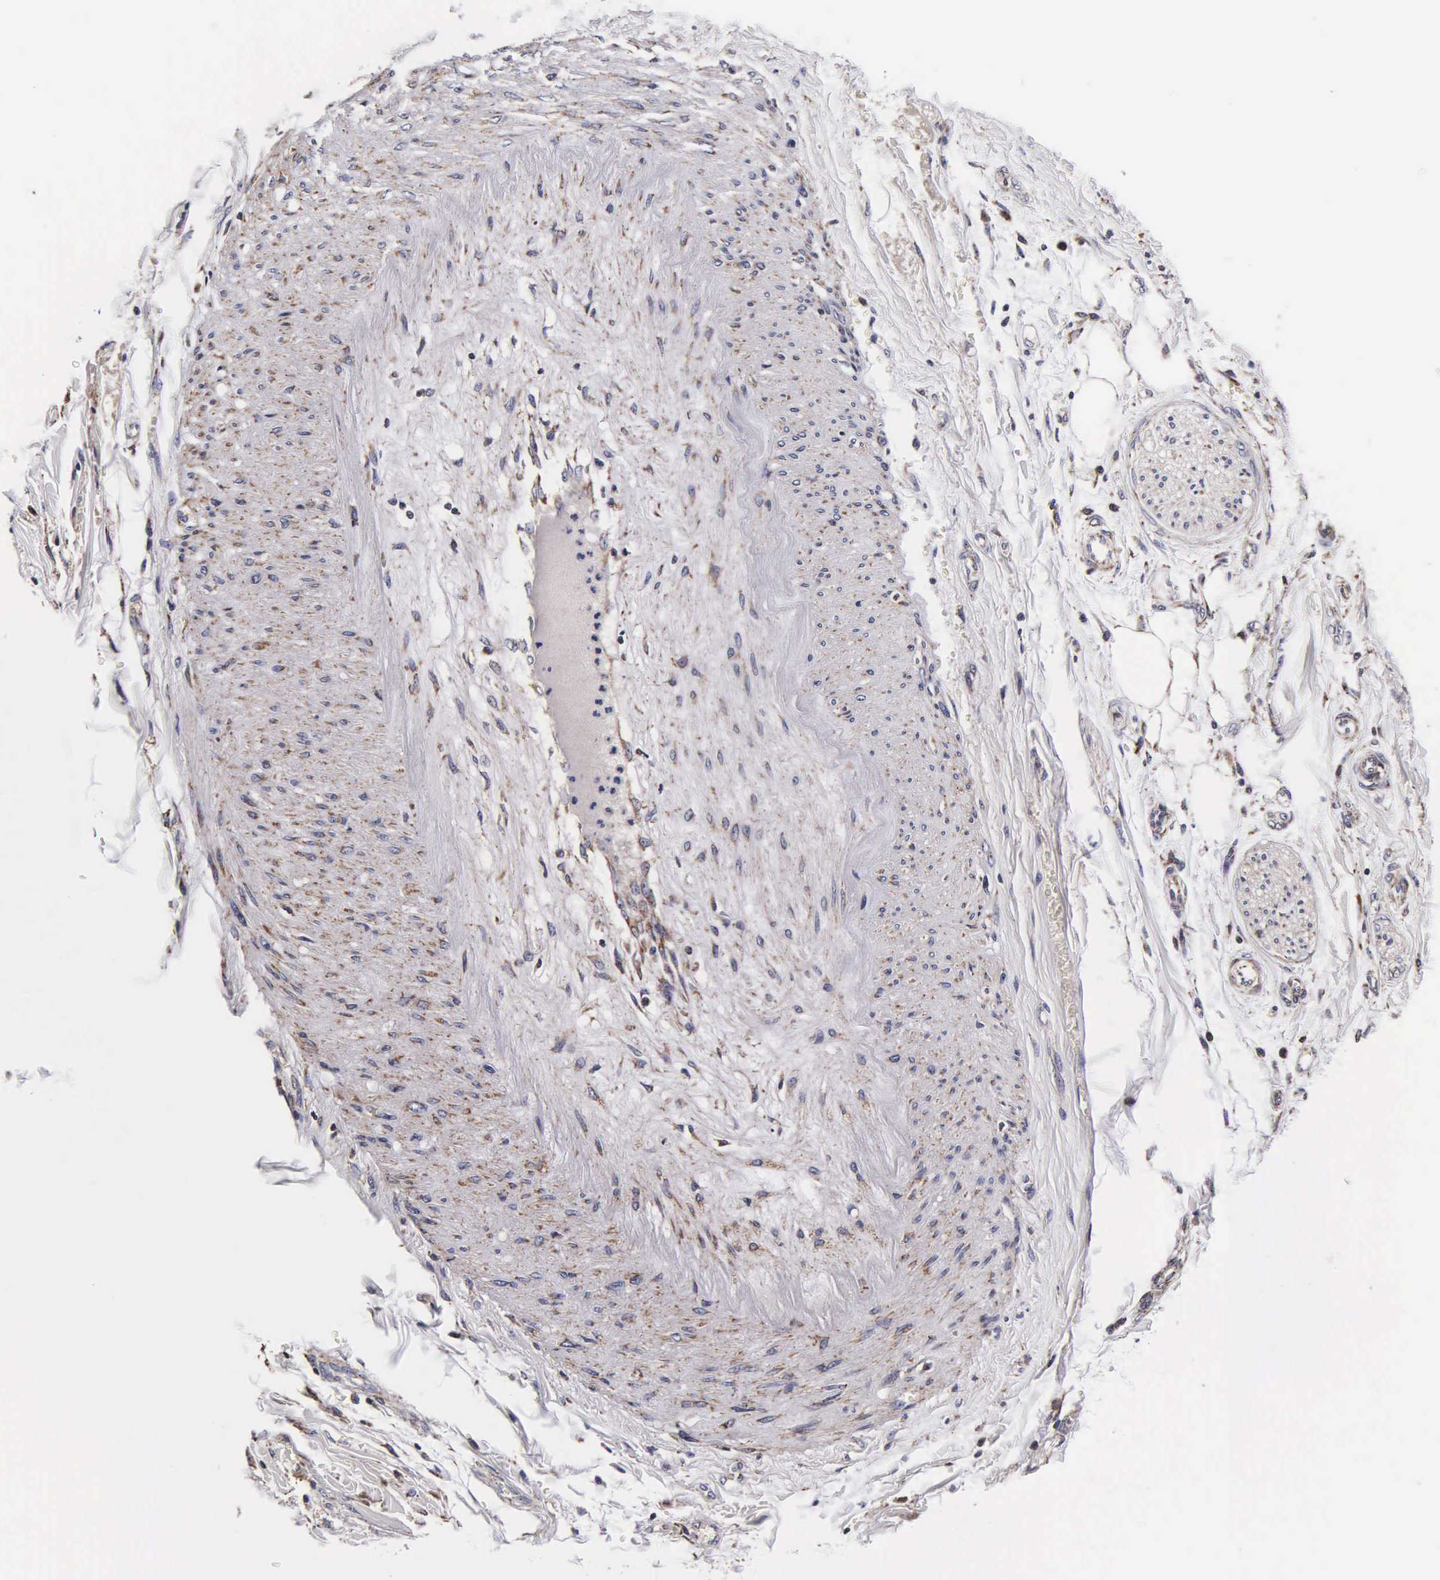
{"staining": {"intensity": "moderate", "quantity": ">75%", "location": "cytoplasmic/membranous"}, "tissue": "pancreatic cancer", "cell_type": "Tumor cells", "image_type": "cancer", "snomed": [{"axis": "morphology", "description": "Adenocarcinoma, NOS"}, {"axis": "topography", "description": "Pancreas"}], "caption": "Pancreatic cancer (adenocarcinoma) was stained to show a protein in brown. There is medium levels of moderate cytoplasmic/membranous positivity in approximately >75% of tumor cells. The staining was performed using DAB (3,3'-diaminobenzidine), with brown indicating positive protein expression. Nuclei are stained blue with hematoxylin.", "gene": "PSMA3", "patient": {"sex": "male", "age": 69}}